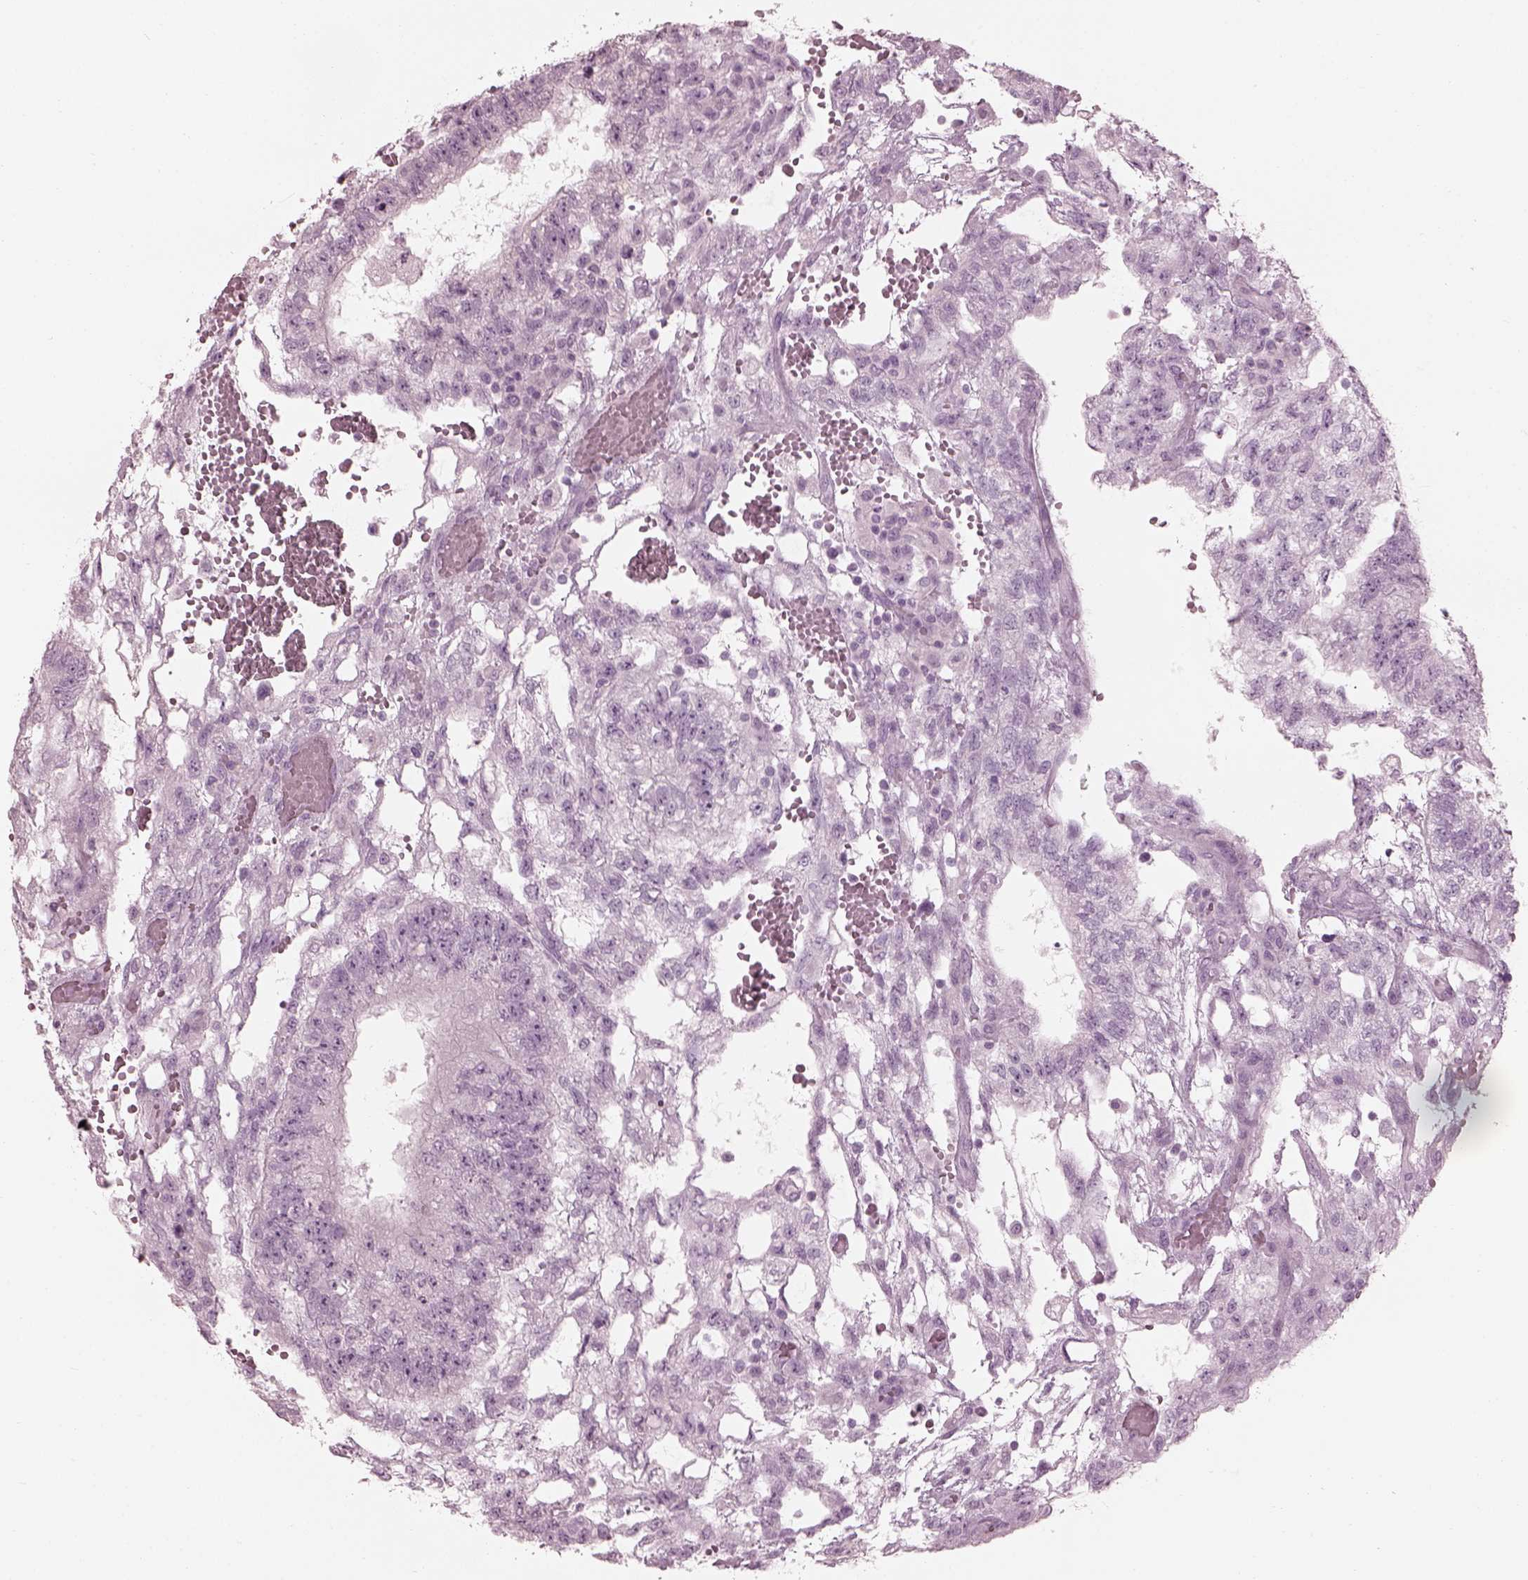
{"staining": {"intensity": "negative", "quantity": "none", "location": "none"}, "tissue": "testis cancer", "cell_type": "Tumor cells", "image_type": "cancer", "snomed": [{"axis": "morphology", "description": "Carcinoma, Embryonal, NOS"}, {"axis": "topography", "description": "Testis"}], "caption": "Testis cancer was stained to show a protein in brown. There is no significant expression in tumor cells. (DAB IHC, high magnification).", "gene": "SAXO2", "patient": {"sex": "male", "age": 32}}